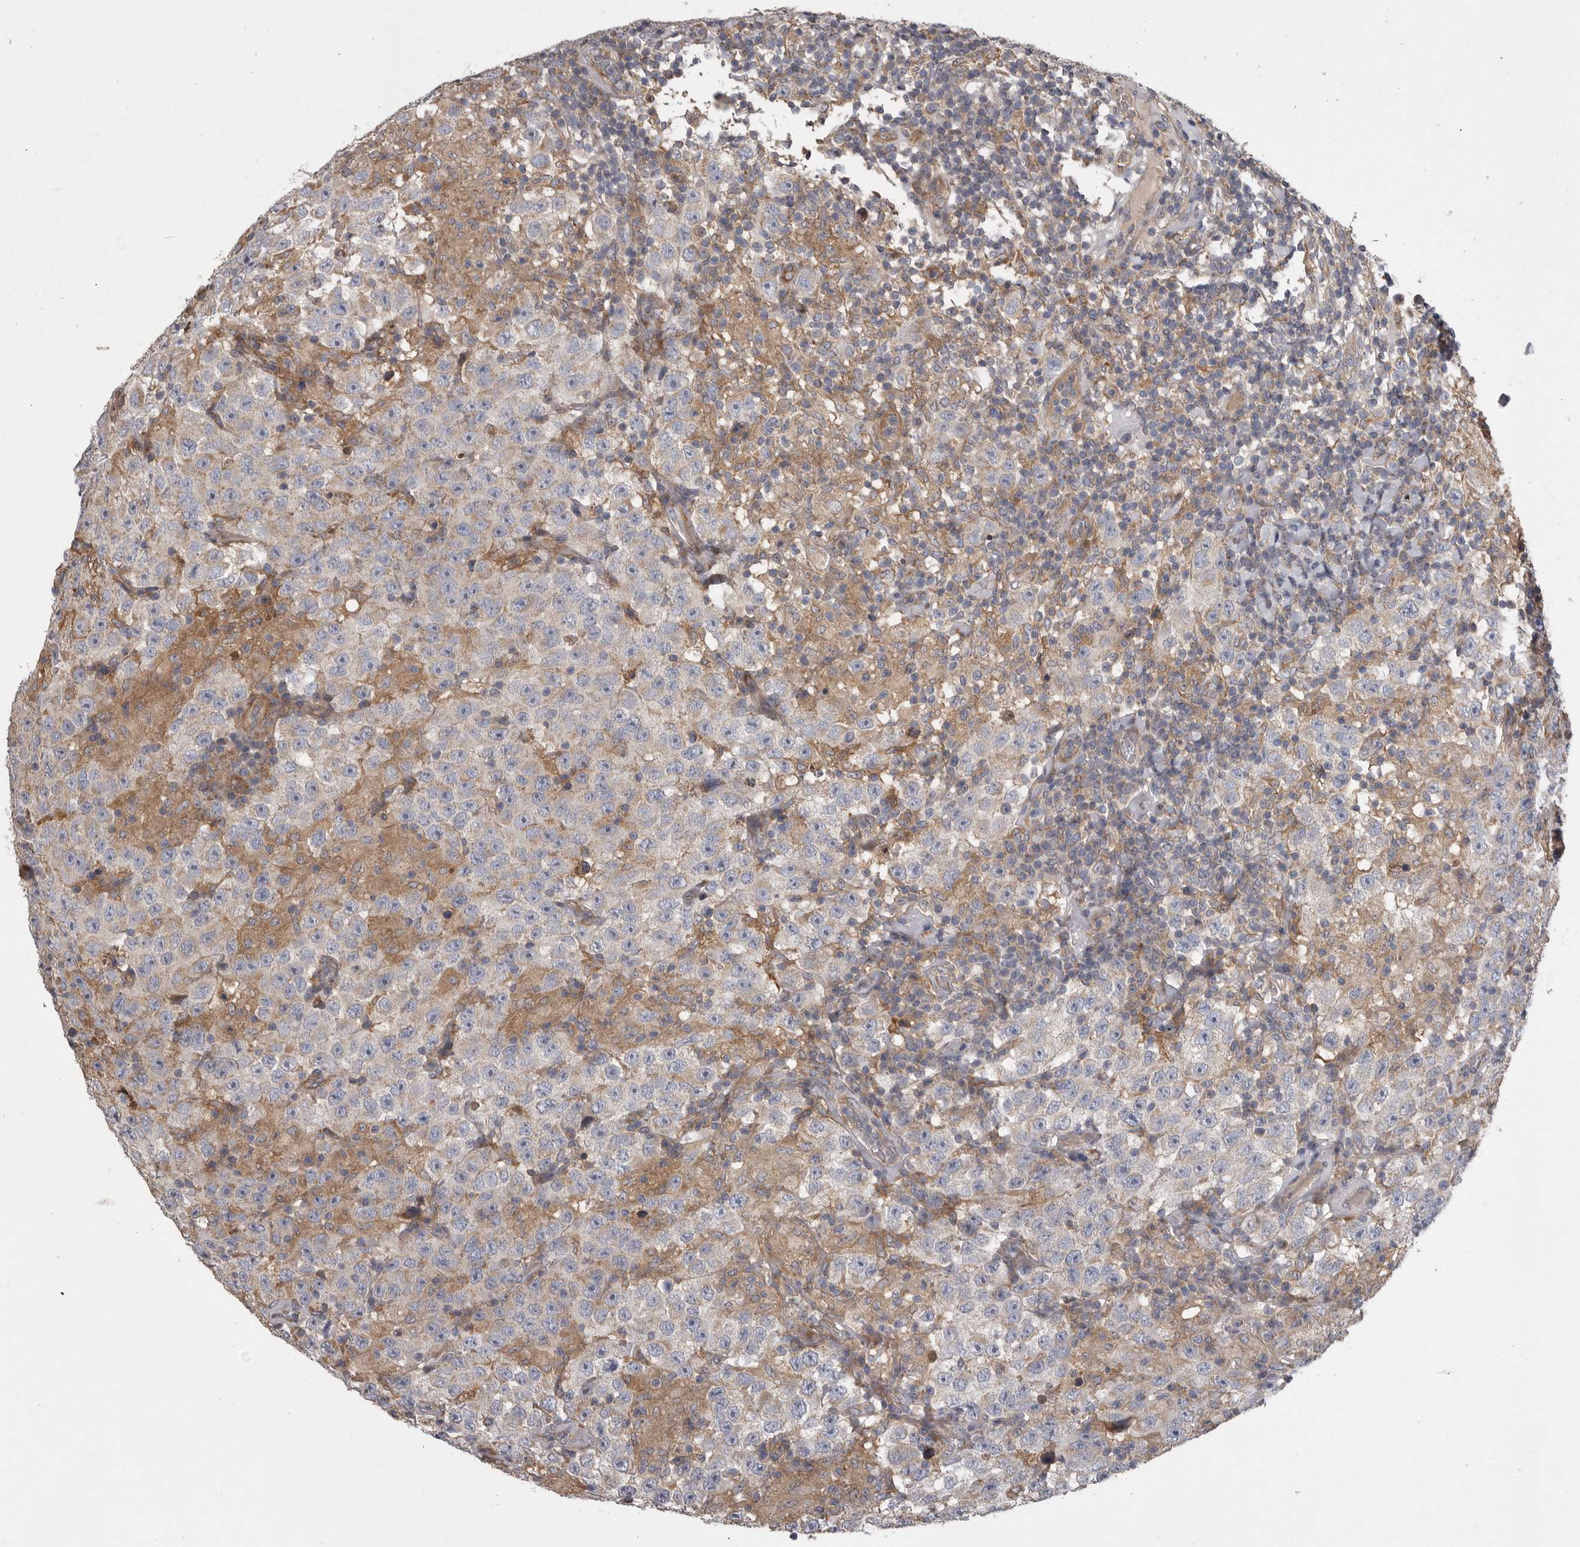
{"staining": {"intensity": "weak", "quantity": "<25%", "location": "cytoplasmic/membranous"}, "tissue": "testis cancer", "cell_type": "Tumor cells", "image_type": "cancer", "snomed": [{"axis": "morphology", "description": "Seminoma, NOS"}, {"axis": "topography", "description": "Testis"}], "caption": "A high-resolution image shows IHC staining of testis seminoma, which demonstrates no significant expression in tumor cells.", "gene": "CRP", "patient": {"sex": "male", "age": 41}}